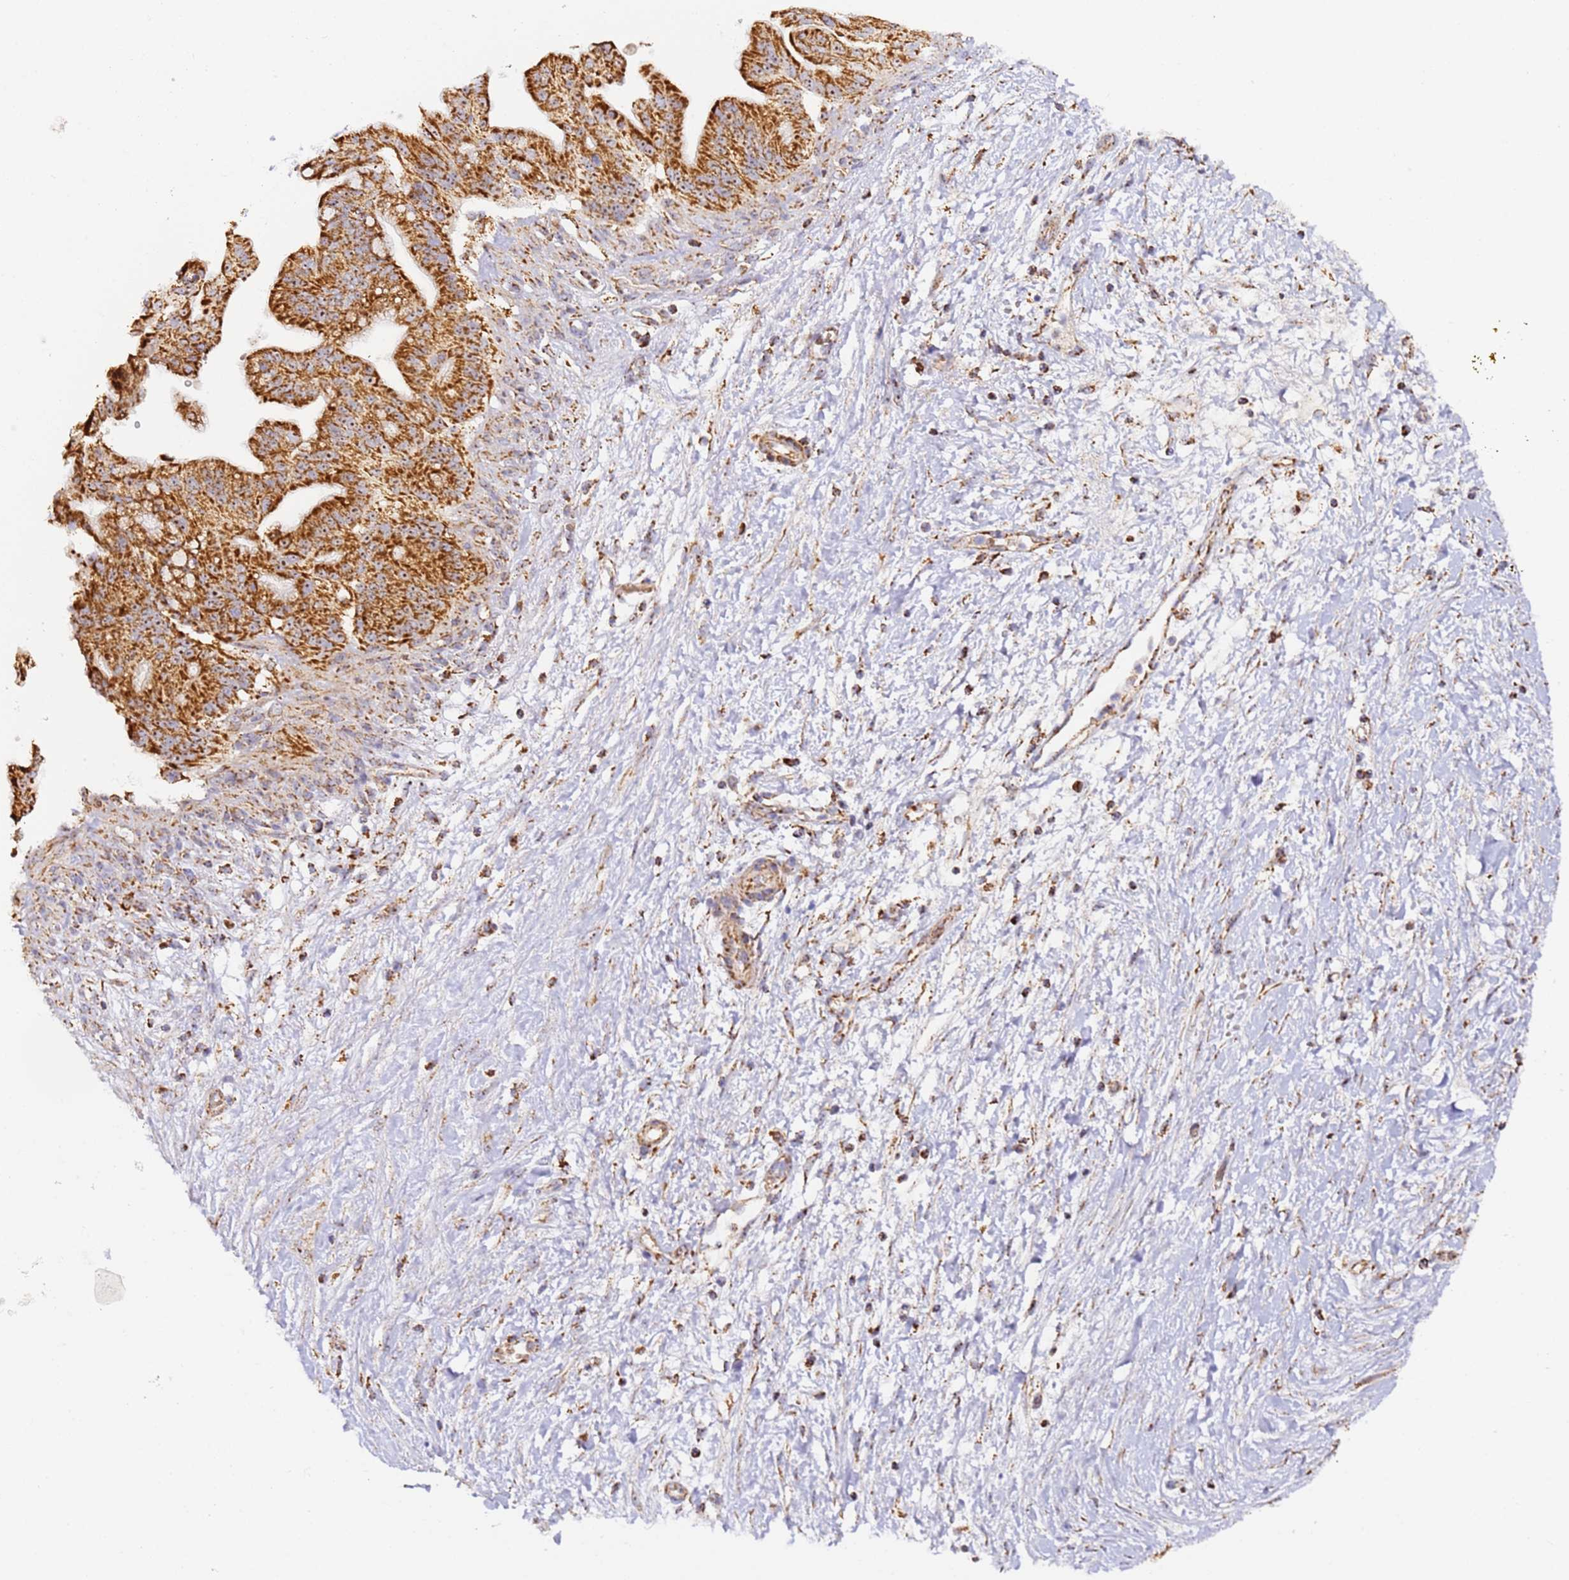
{"staining": {"intensity": "strong", "quantity": ">75%", "location": "cytoplasmic/membranous"}, "tissue": "pancreatic cancer", "cell_type": "Tumor cells", "image_type": "cancer", "snomed": [{"axis": "morphology", "description": "Adenocarcinoma, NOS"}, {"axis": "topography", "description": "Pancreas"}], "caption": "Adenocarcinoma (pancreatic) stained with DAB (3,3'-diaminobenzidine) immunohistochemistry (IHC) shows high levels of strong cytoplasmic/membranous staining in approximately >75% of tumor cells.", "gene": "FRG2C", "patient": {"sex": "male", "age": 68}}